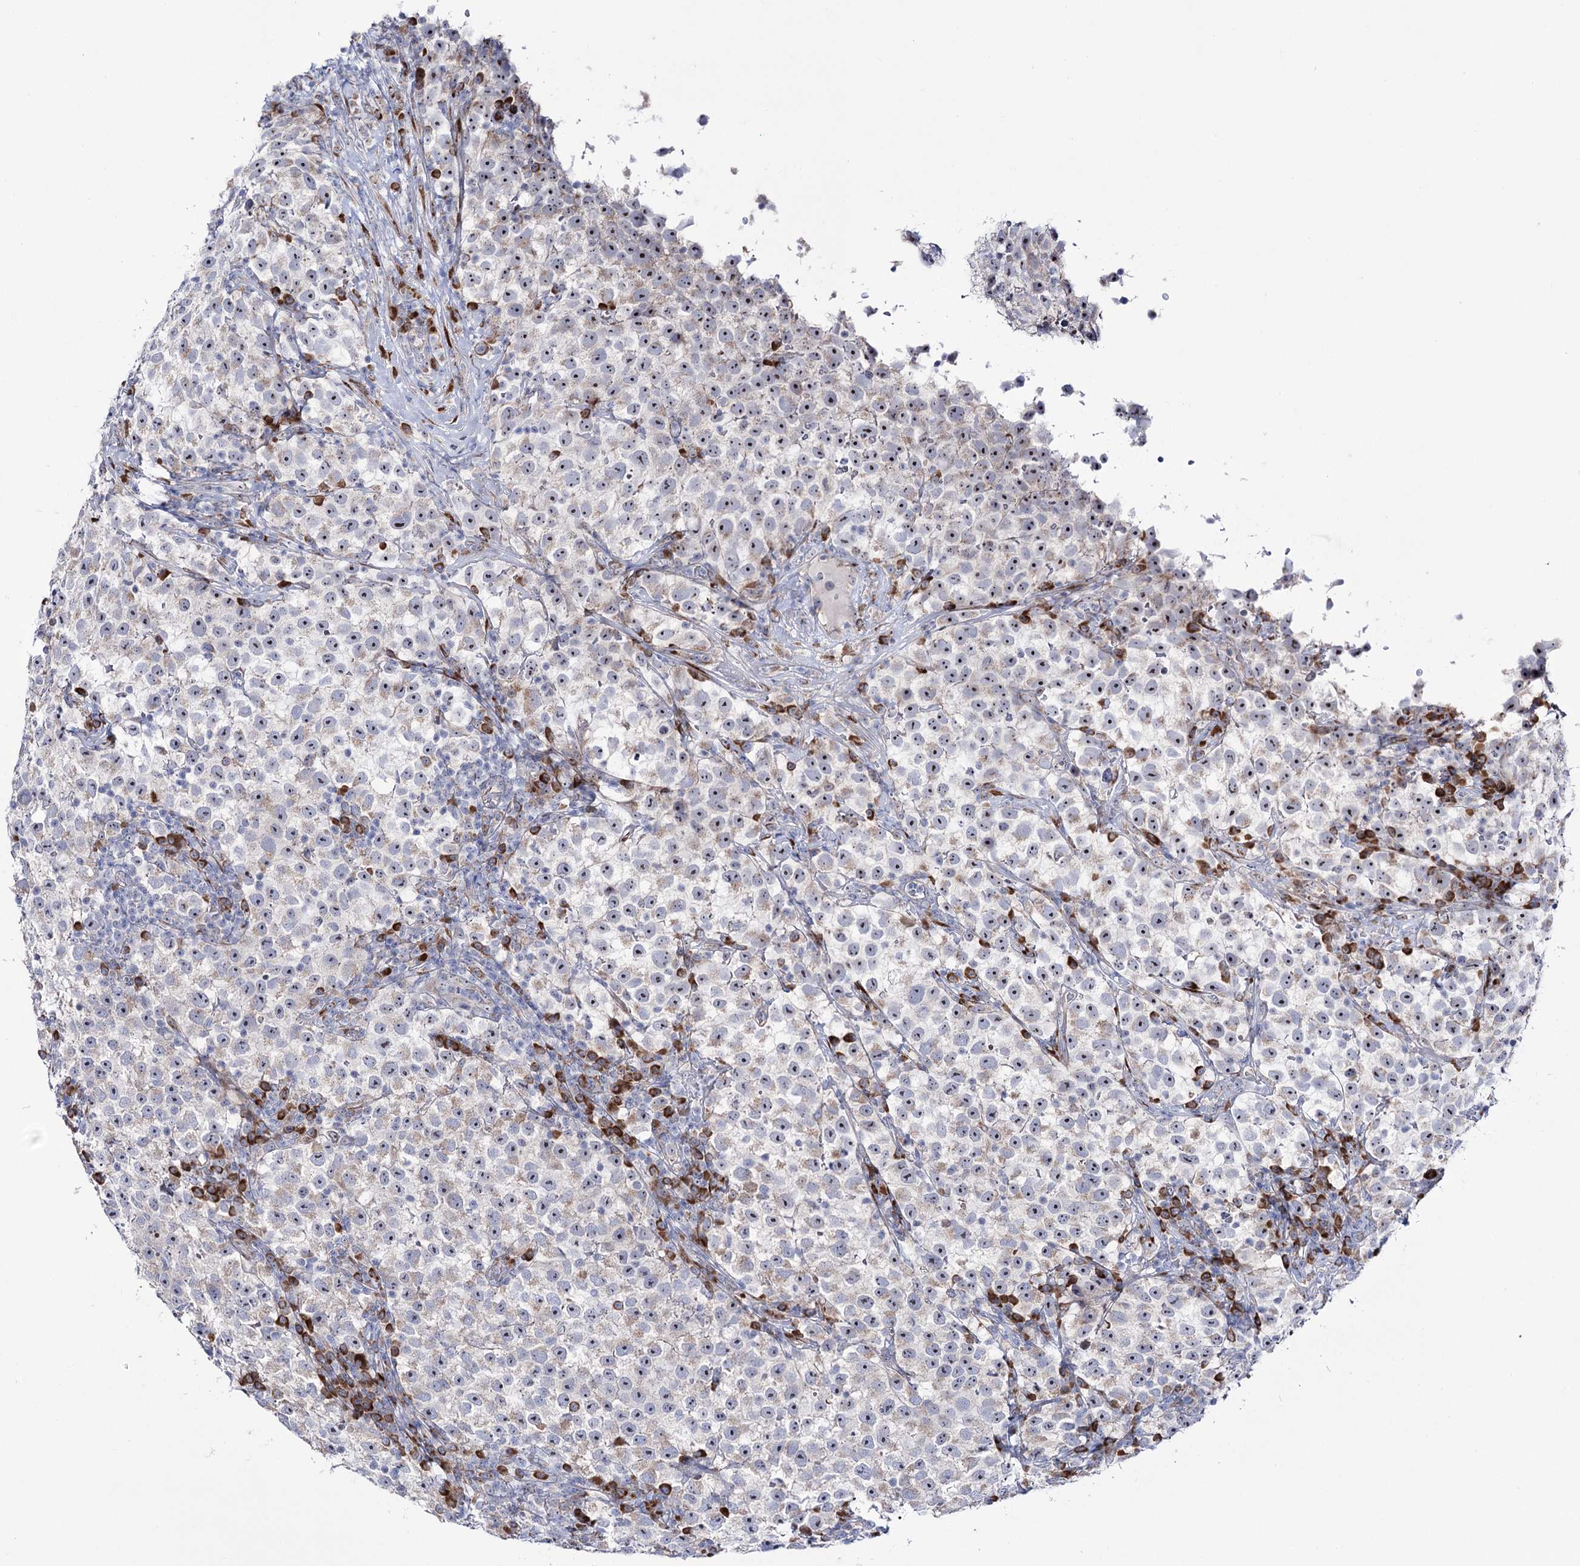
{"staining": {"intensity": "negative", "quantity": "none", "location": "none"}, "tissue": "testis cancer", "cell_type": "Tumor cells", "image_type": "cancer", "snomed": [{"axis": "morphology", "description": "Seminoma, NOS"}, {"axis": "topography", "description": "Testis"}], "caption": "The histopathology image displays no staining of tumor cells in testis cancer. (Brightfield microscopy of DAB (3,3'-diaminobenzidine) immunohistochemistry at high magnification).", "gene": "METTL5", "patient": {"sex": "male", "age": 22}}